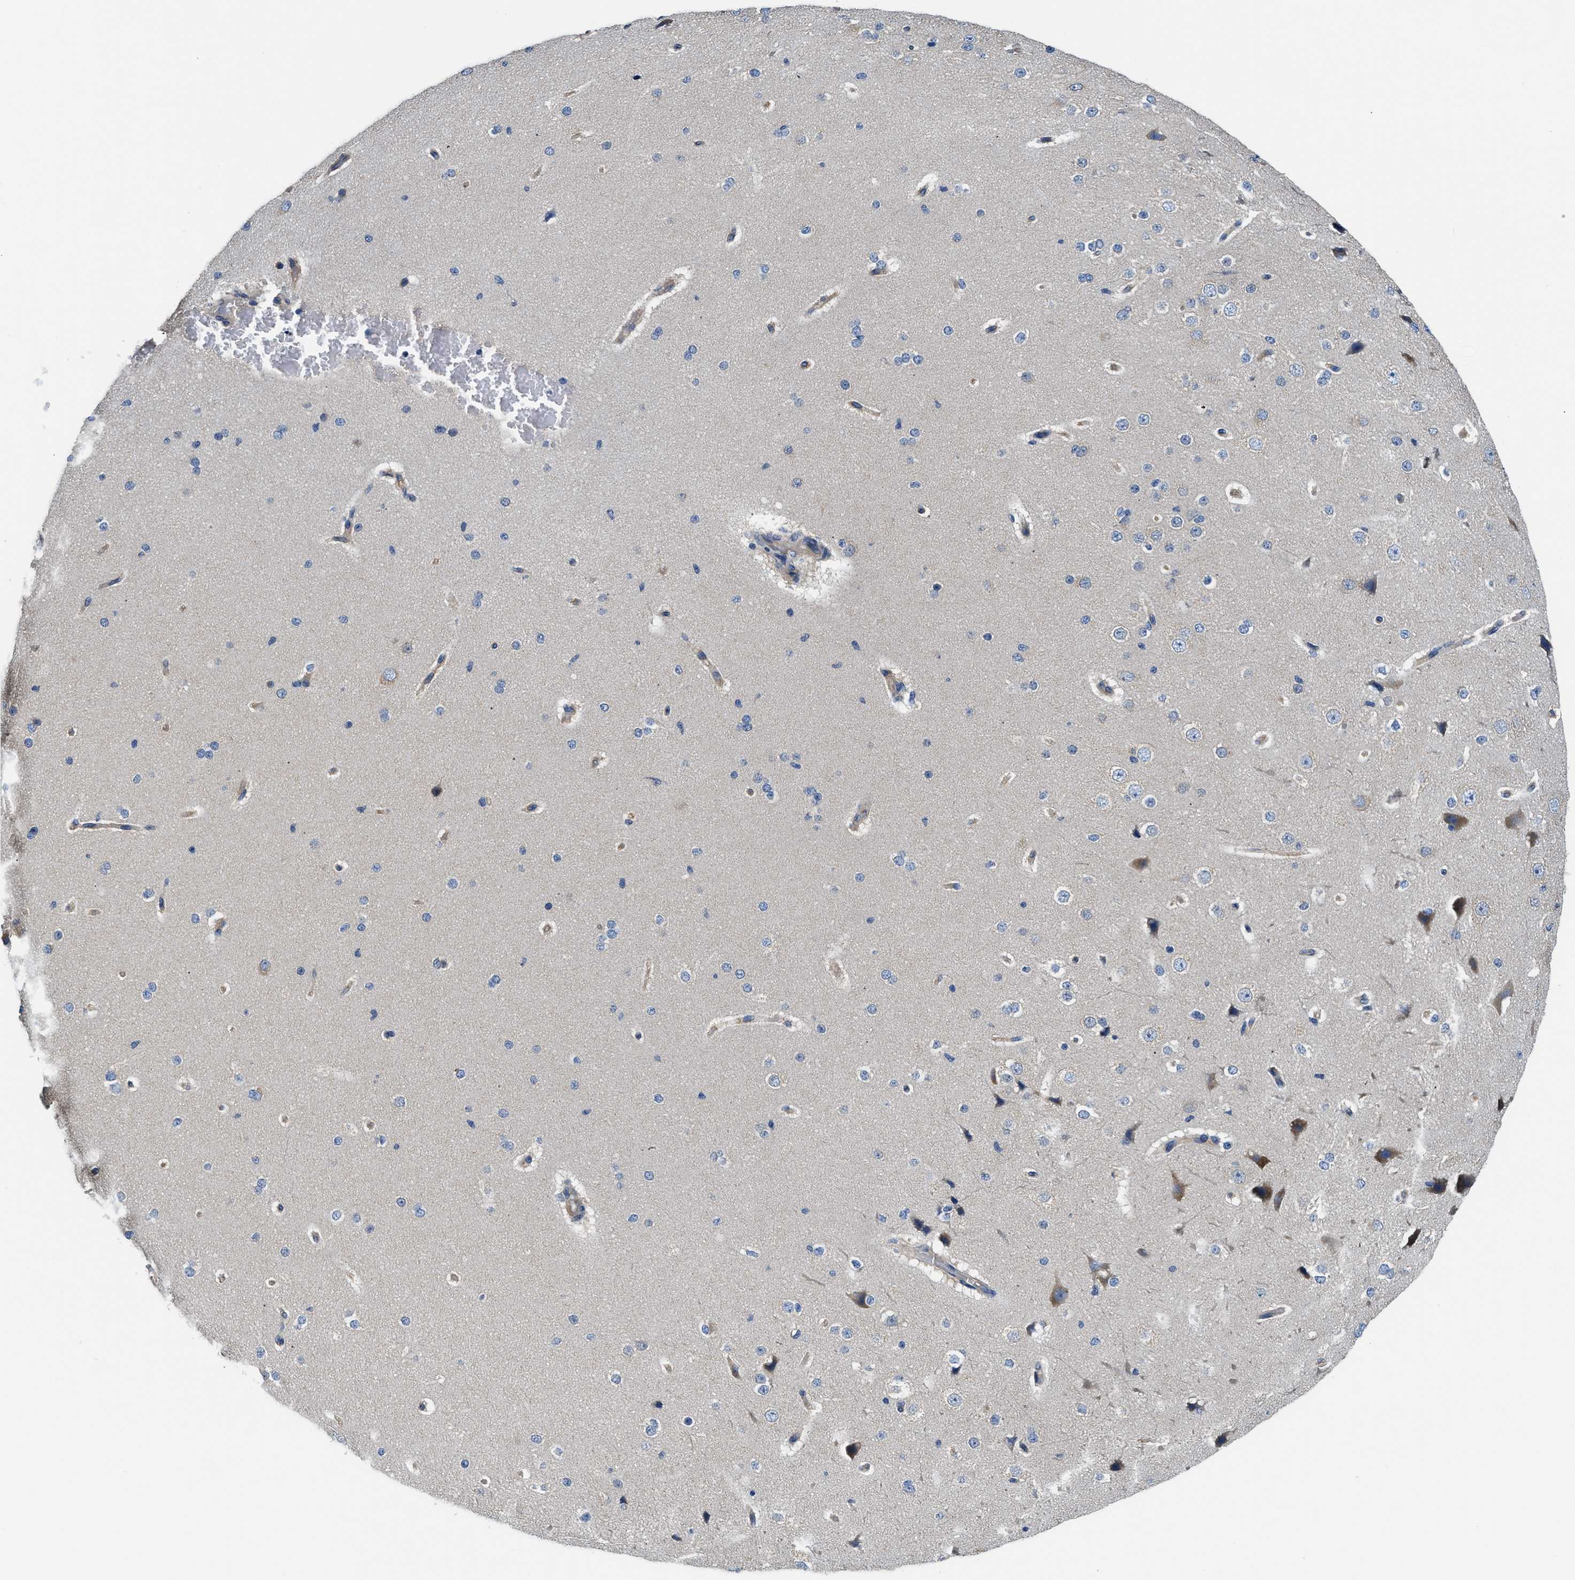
{"staining": {"intensity": "weak", "quantity": "25%-75%", "location": "cytoplasmic/membranous"}, "tissue": "cerebral cortex", "cell_type": "Endothelial cells", "image_type": "normal", "snomed": [{"axis": "morphology", "description": "Normal tissue, NOS"}, {"axis": "morphology", "description": "Developmental malformation"}, {"axis": "topography", "description": "Cerebral cortex"}], "caption": "Endothelial cells exhibit low levels of weak cytoplasmic/membranous positivity in about 25%-75% of cells in benign human cerebral cortex.", "gene": "CSDE1", "patient": {"sex": "female", "age": 30}}